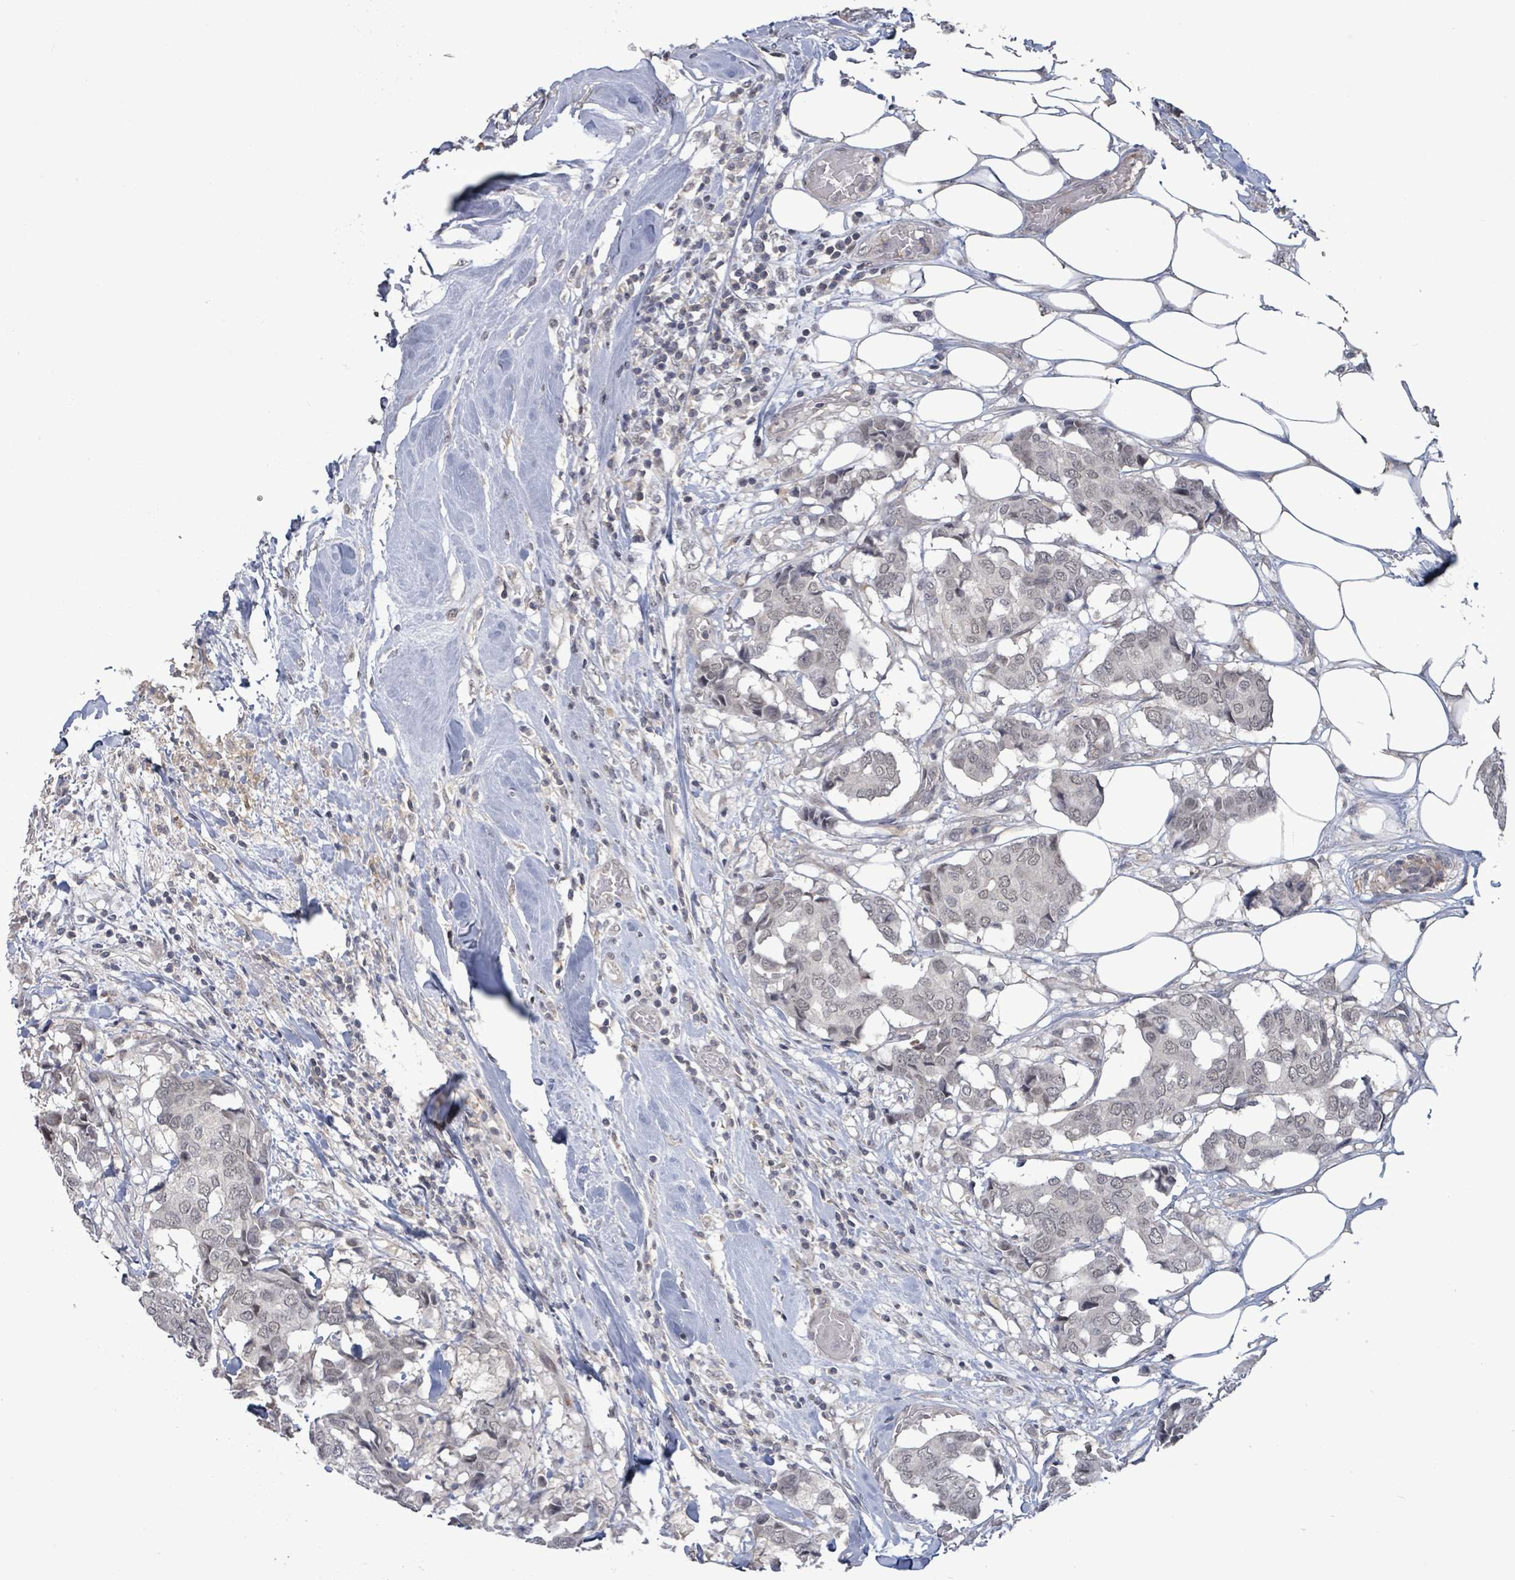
{"staining": {"intensity": "negative", "quantity": "none", "location": "none"}, "tissue": "breast cancer", "cell_type": "Tumor cells", "image_type": "cancer", "snomed": [{"axis": "morphology", "description": "Duct carcinoma"}, {"axis": "topography", "description": "Breast"}], "caption": "Image shows no protein expression in tumor cells of breast cancer (infiltrating ductal carcinoma) tissue.", "gene": "AMMECR1", "patient": {"sex": "female", "age": 75}}